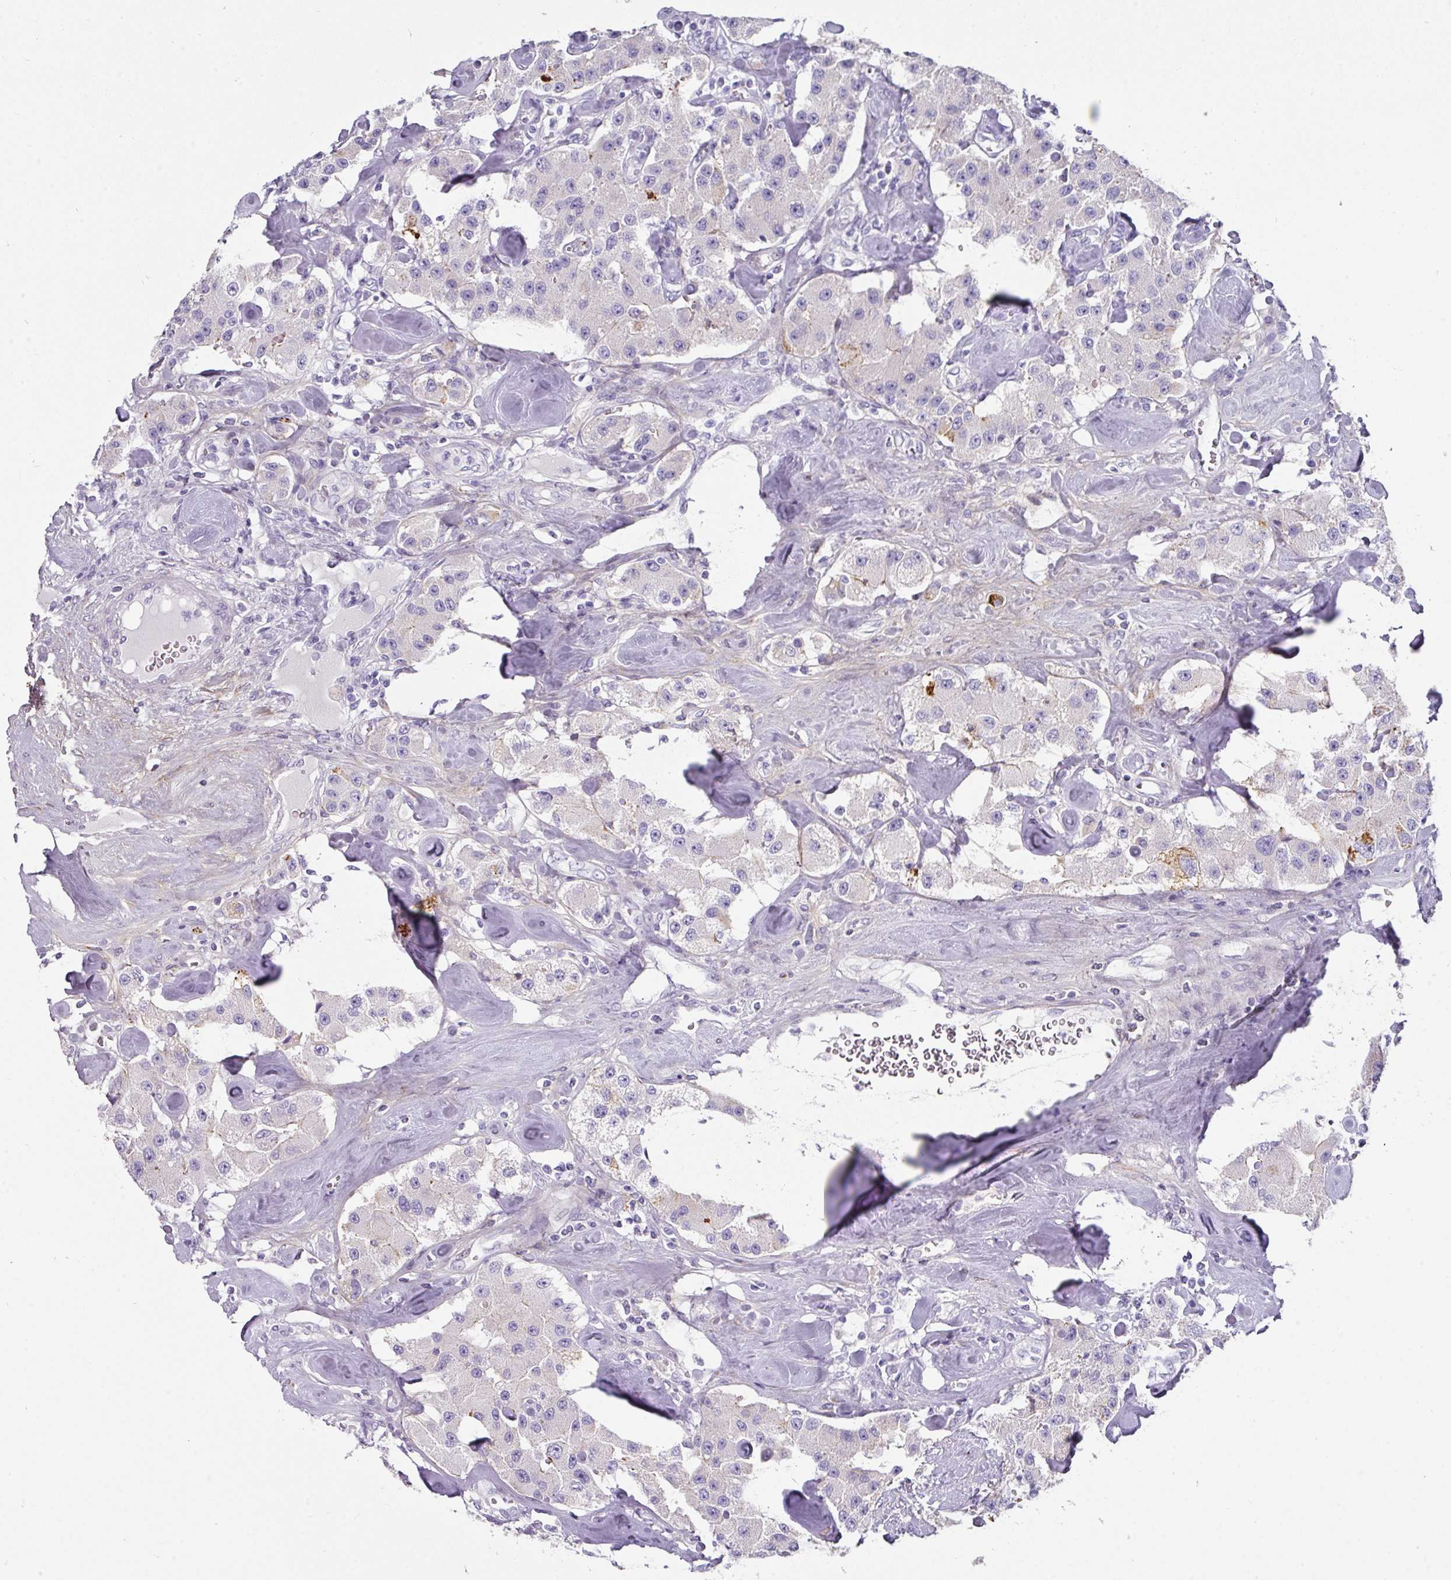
{"staining": {"intensity": "moderate", "quantity": "<25%", "location": "cytoplasmic/membranous"}, "tissue": "carcinoid", "cell_type": "Tumor cells", "image_type": "cancer", "snomed": [{"axis": "morphology", "description": "Carcinoid, malignant, NOS"}, {"axis": "topography", "description": "Pancreas"}], "caption": "The immunohistochemical stain labels moderate cytoplasmic/membranous positivity in tumor cells of carcinoid tissue.", "gene": "ANKRD29", "patient": {"sex": "male", "age": 41}}